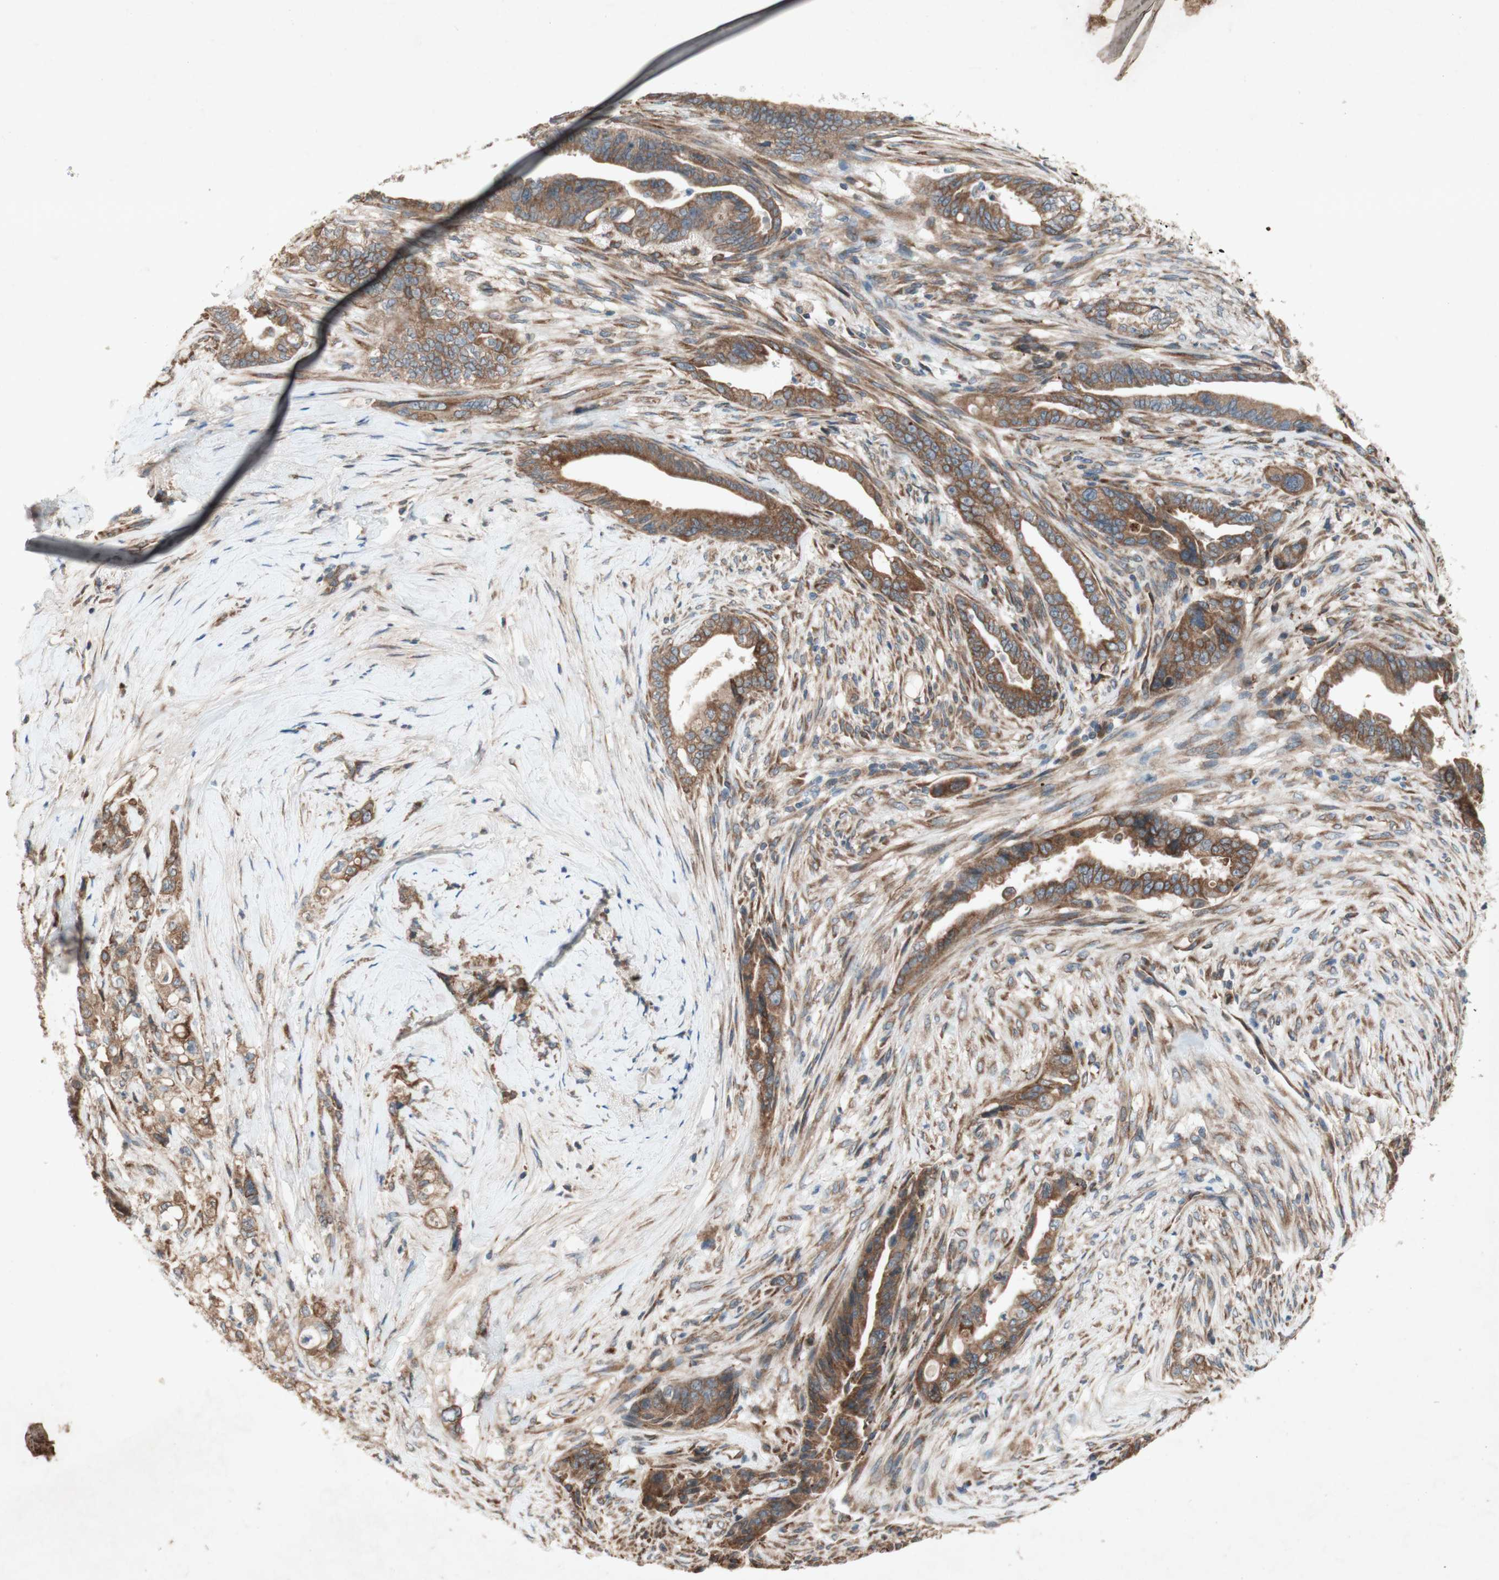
{"staining": {"intensity": "moderate", "quantity": ">75%", "location": "cytoplasmic/membranous"}, "tissue": "pancreatic cancer", "cell_type": "Tumor cells", "image_type": "cancer", "snomed": [{"axis": "morphology", "description": "Adenocarcinoma, NOS"}, {"axis": "topography", "description": "Pancreas"}], "caption": "This is a micrograph of immunohistochemistry staining of pancreatic cancer, which shows moderate expression in the cytoplasmic/membranous of tumor cells.", "gene": "SOCS2", "patient": {"sex": "male", "age": 70}}